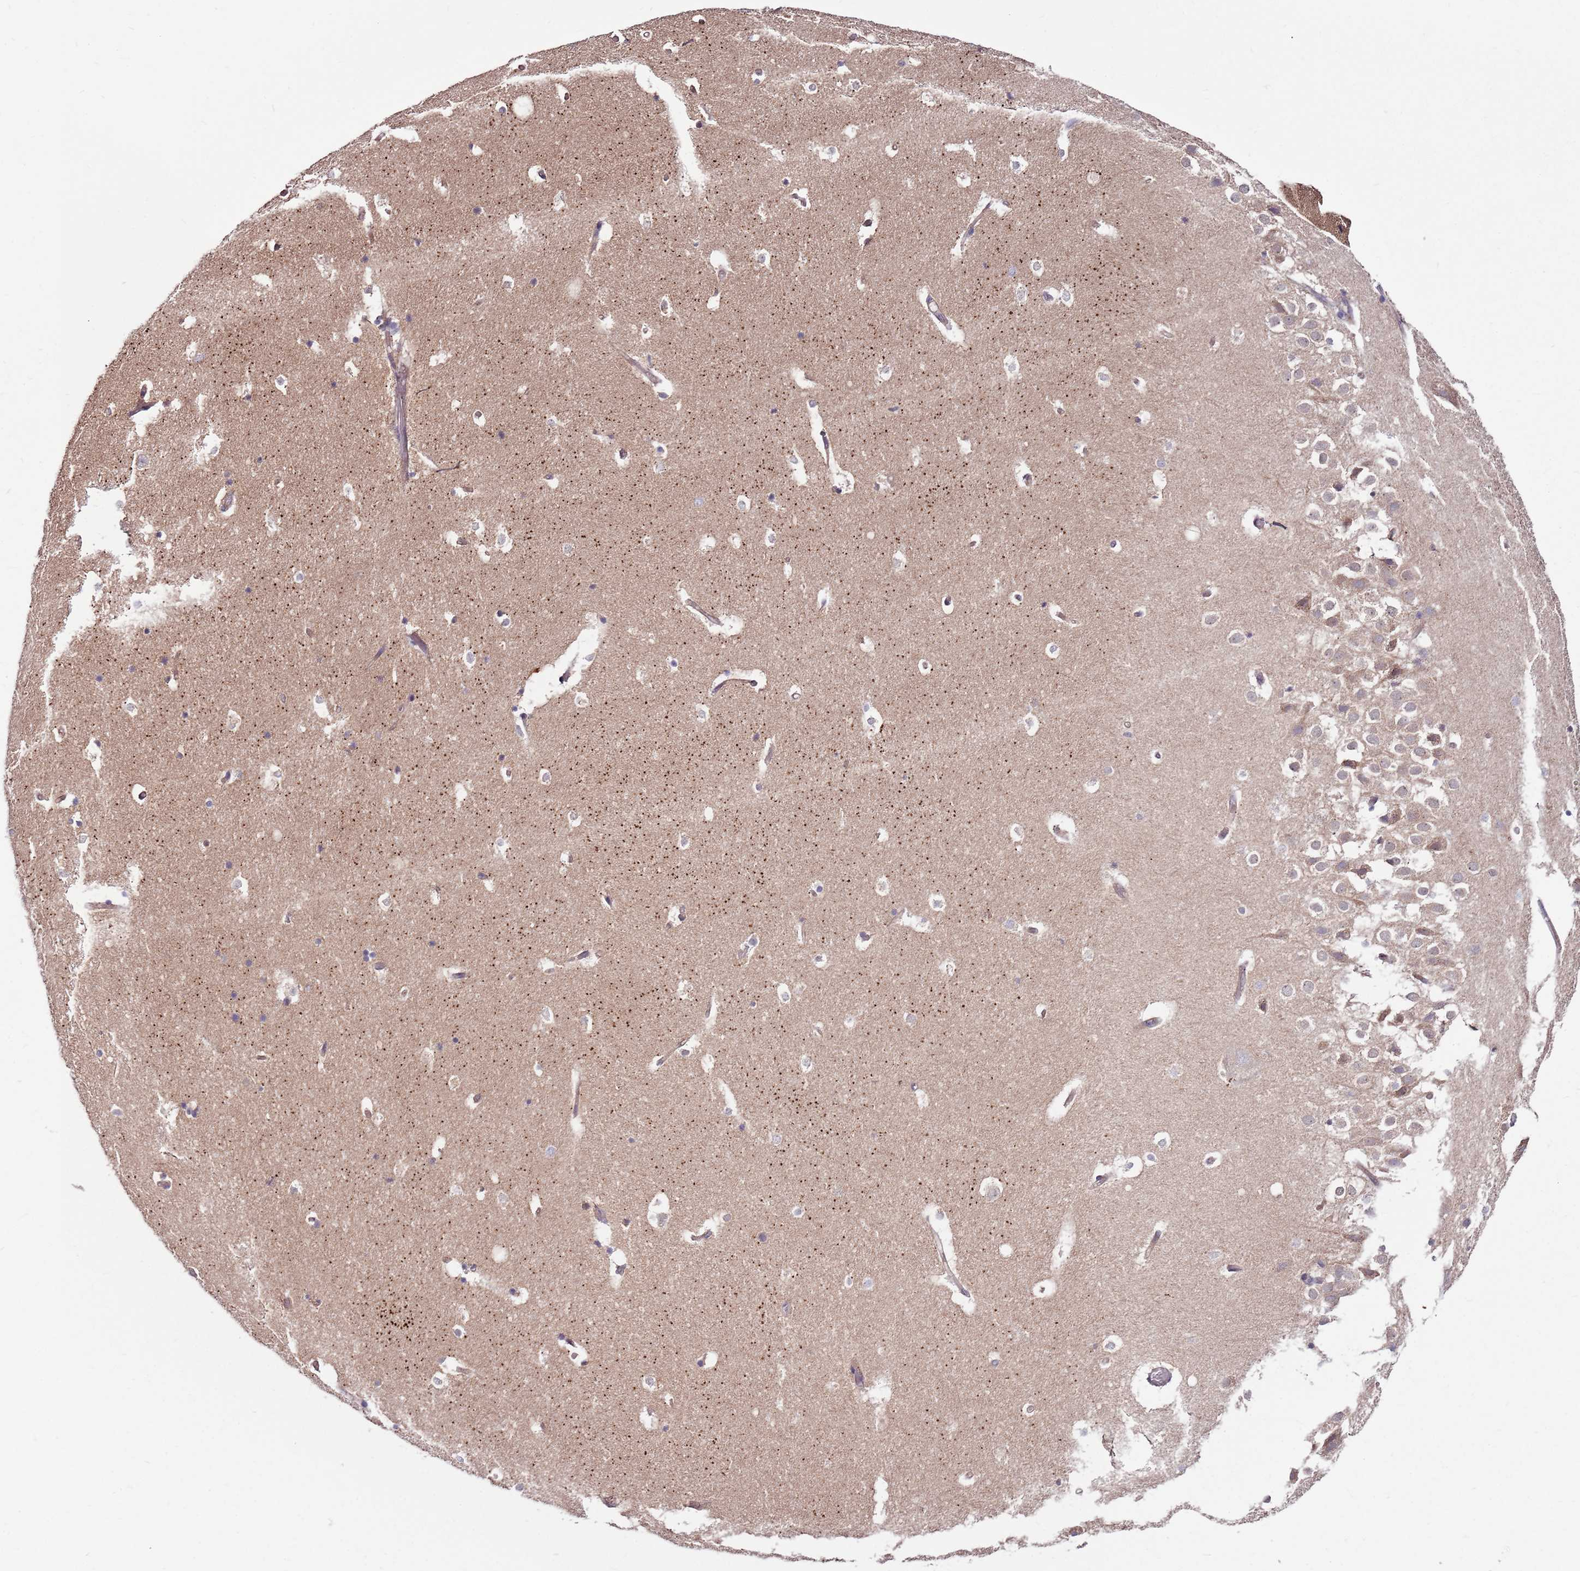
{"staining": {"intensity": "negative", "quantity": "none", "location": "none"}, "tissue": "hippocampus", "cell_type": "Glial cells", "image_type": "normal", "snomed": [{"axis": "morphology", "description": "Normal tissue, NOS"}, {"axis": "topography", "description": "Hippocampus"}], "caption": "Immunohistochemistry (IHC) micrograph of normal hippocampus: hippocampus stained with DAB exhibits no significant protein staining in glial cells. (Stains: DAB immunohistochemistry (IHC) with hematoxylin counter stain, Microscopy: brightfield microscopy at high magnification).", "gene": "SMG1", "patient": {"sex": "female", "age": 52}}